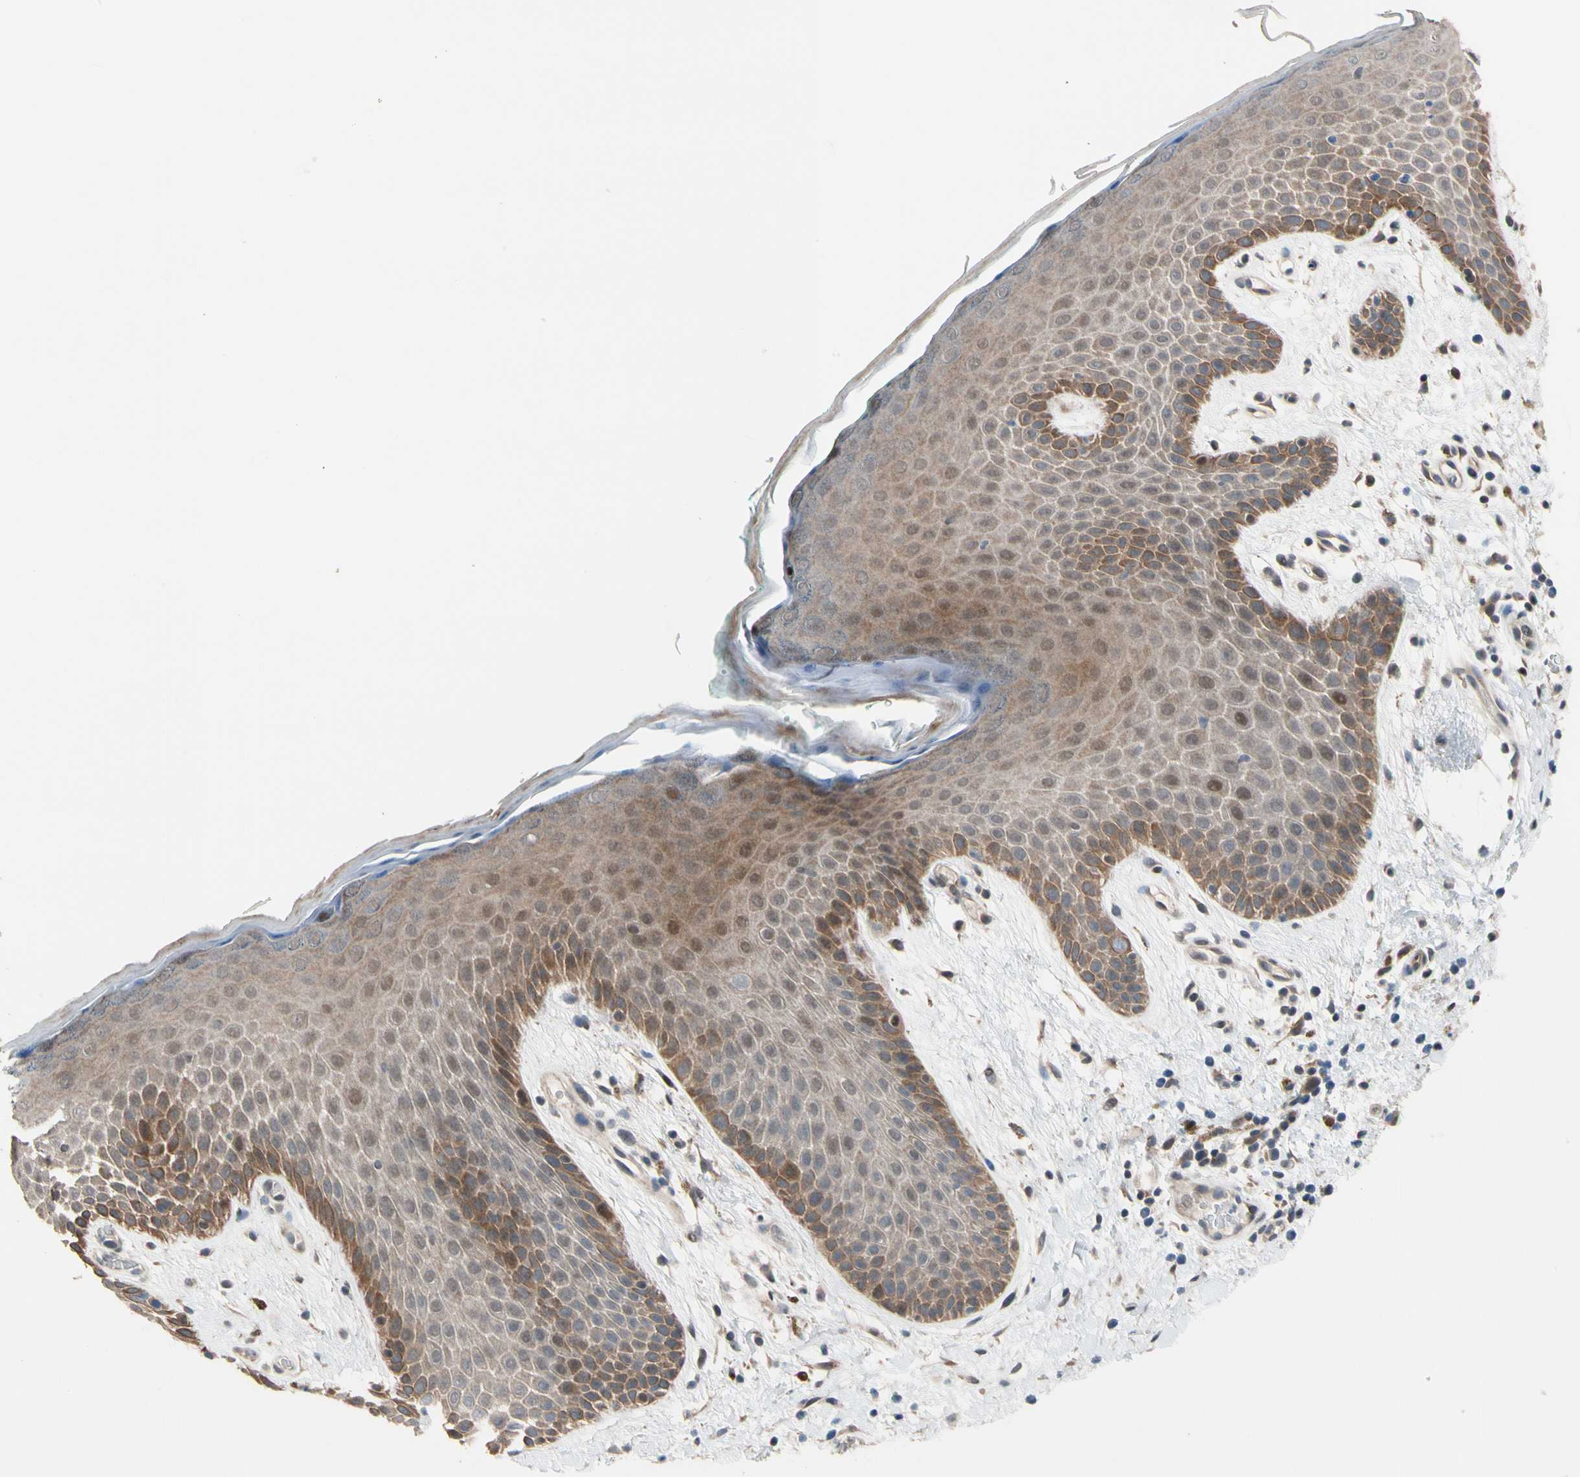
{"staining": {"intensity": "moderate", "quantity": ">75%", "location": "cytoplasmic/membranous"}, "tissue": "skin", "cell_type": "Epidermal cells", "image_type": "normal", "snomed": [{"axis": "morphology", "description": "Normal tissue, NOS"}, {"axis": "topography", "description": "Anal"}], "caption": "Protein staining of normal skin demonstrates moderate cytoplasmic/membranous staining in approximately >75% of epidermal cells. (Stains: DAB in brown, nuclei in blue, Microscopy: brightfield microscopy at high magnification).", "gene": "NGEF", "patient": {"sex": "male", "age": 74}}